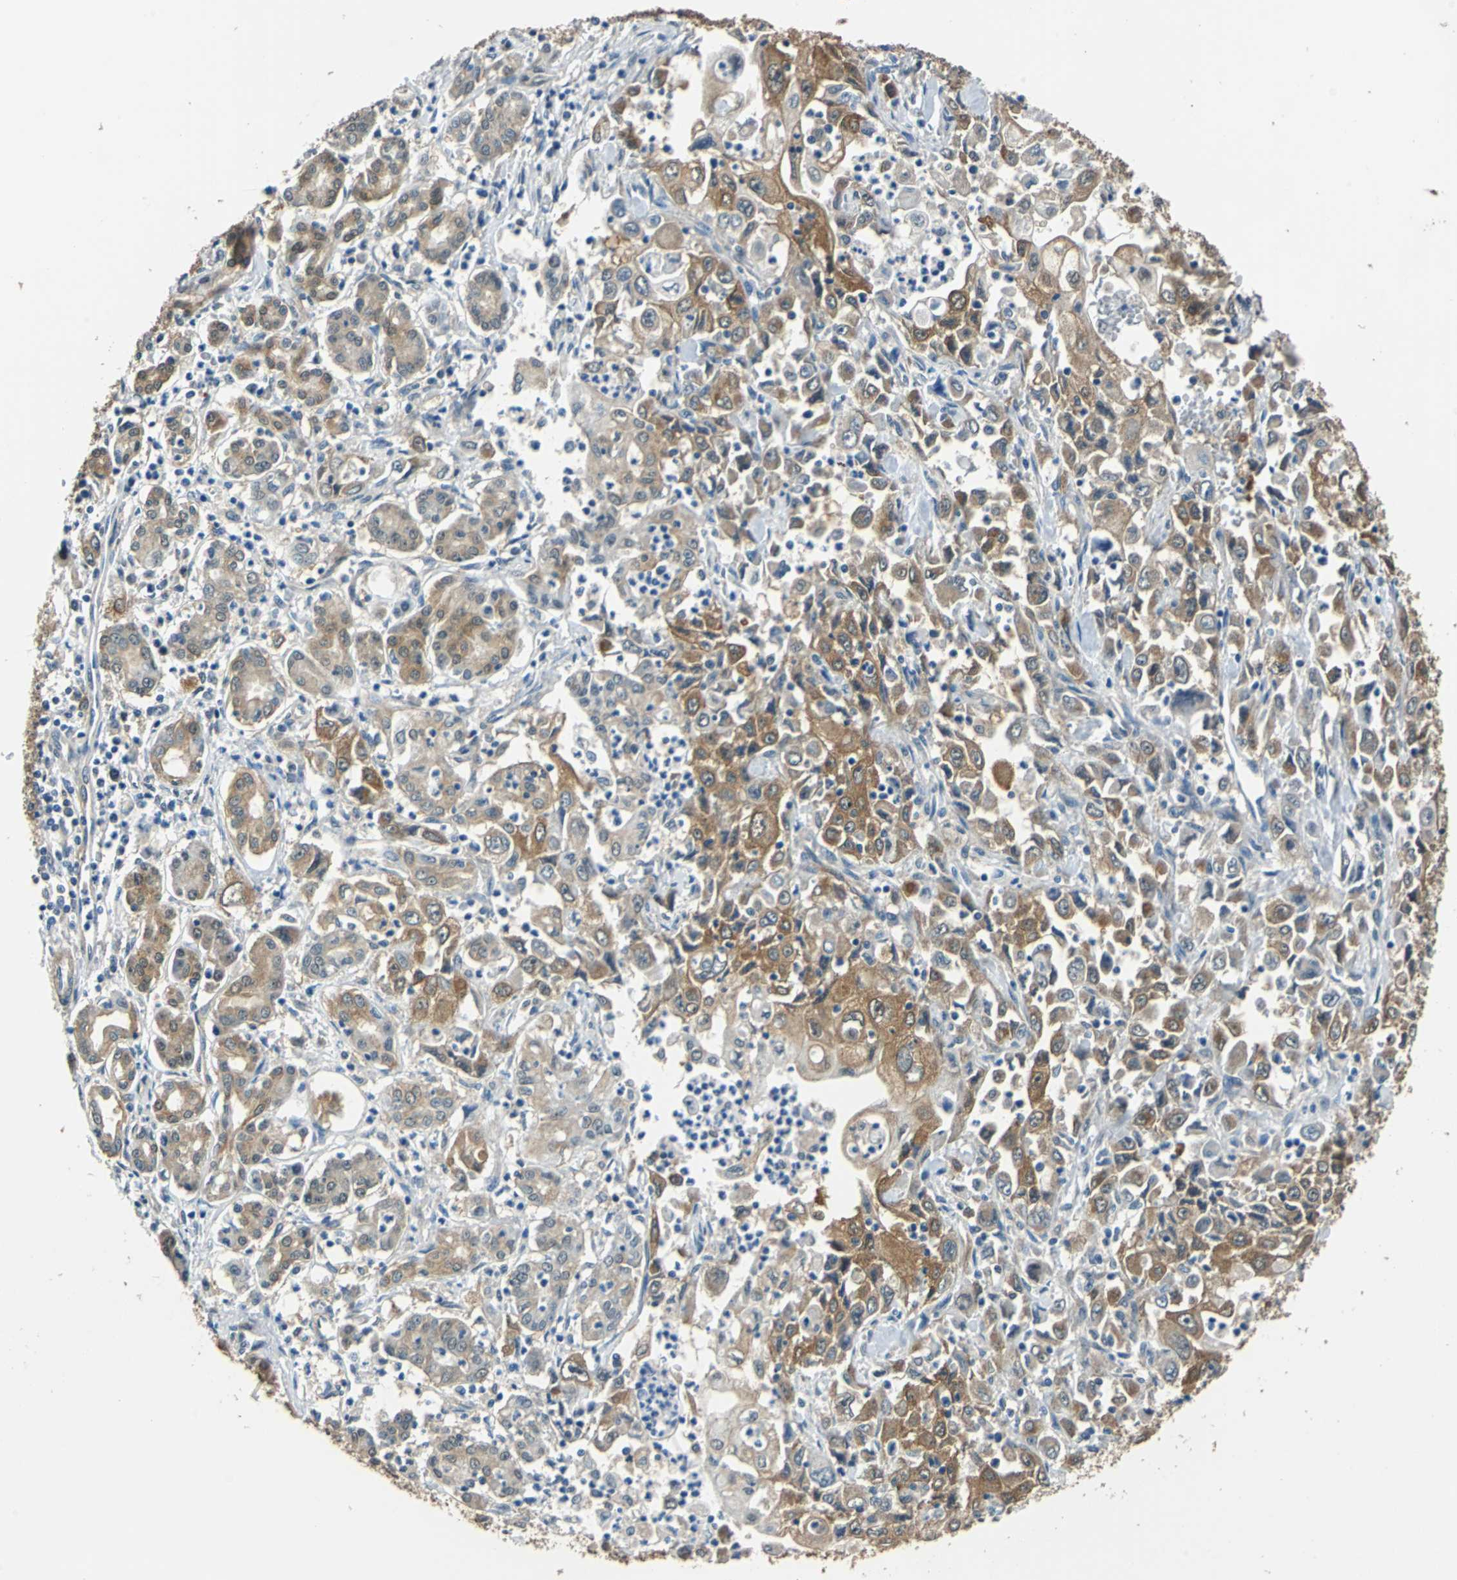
{"staining": {"intensity": "moderate", "quantity": ">75%", "location": "cytoplasmic/membranous"}, "tissue": "pancreatic cancer", "cell_type": "Tumor cells", "image_type": "cancer", "snomed": [{"axis": "morphology", "description": "Adenocarcinoma, NOS"}, {"axis": "topography", "description": "Pancreas"}], "caption": "IHC of pancreatic adenocarcinoma displays medium levels of moderate cytoplasmic/membranous positivity in approximately >75% of tumor cells.", "gene": "FKBP4", "patient": {"sex": "male", "age": 70}}